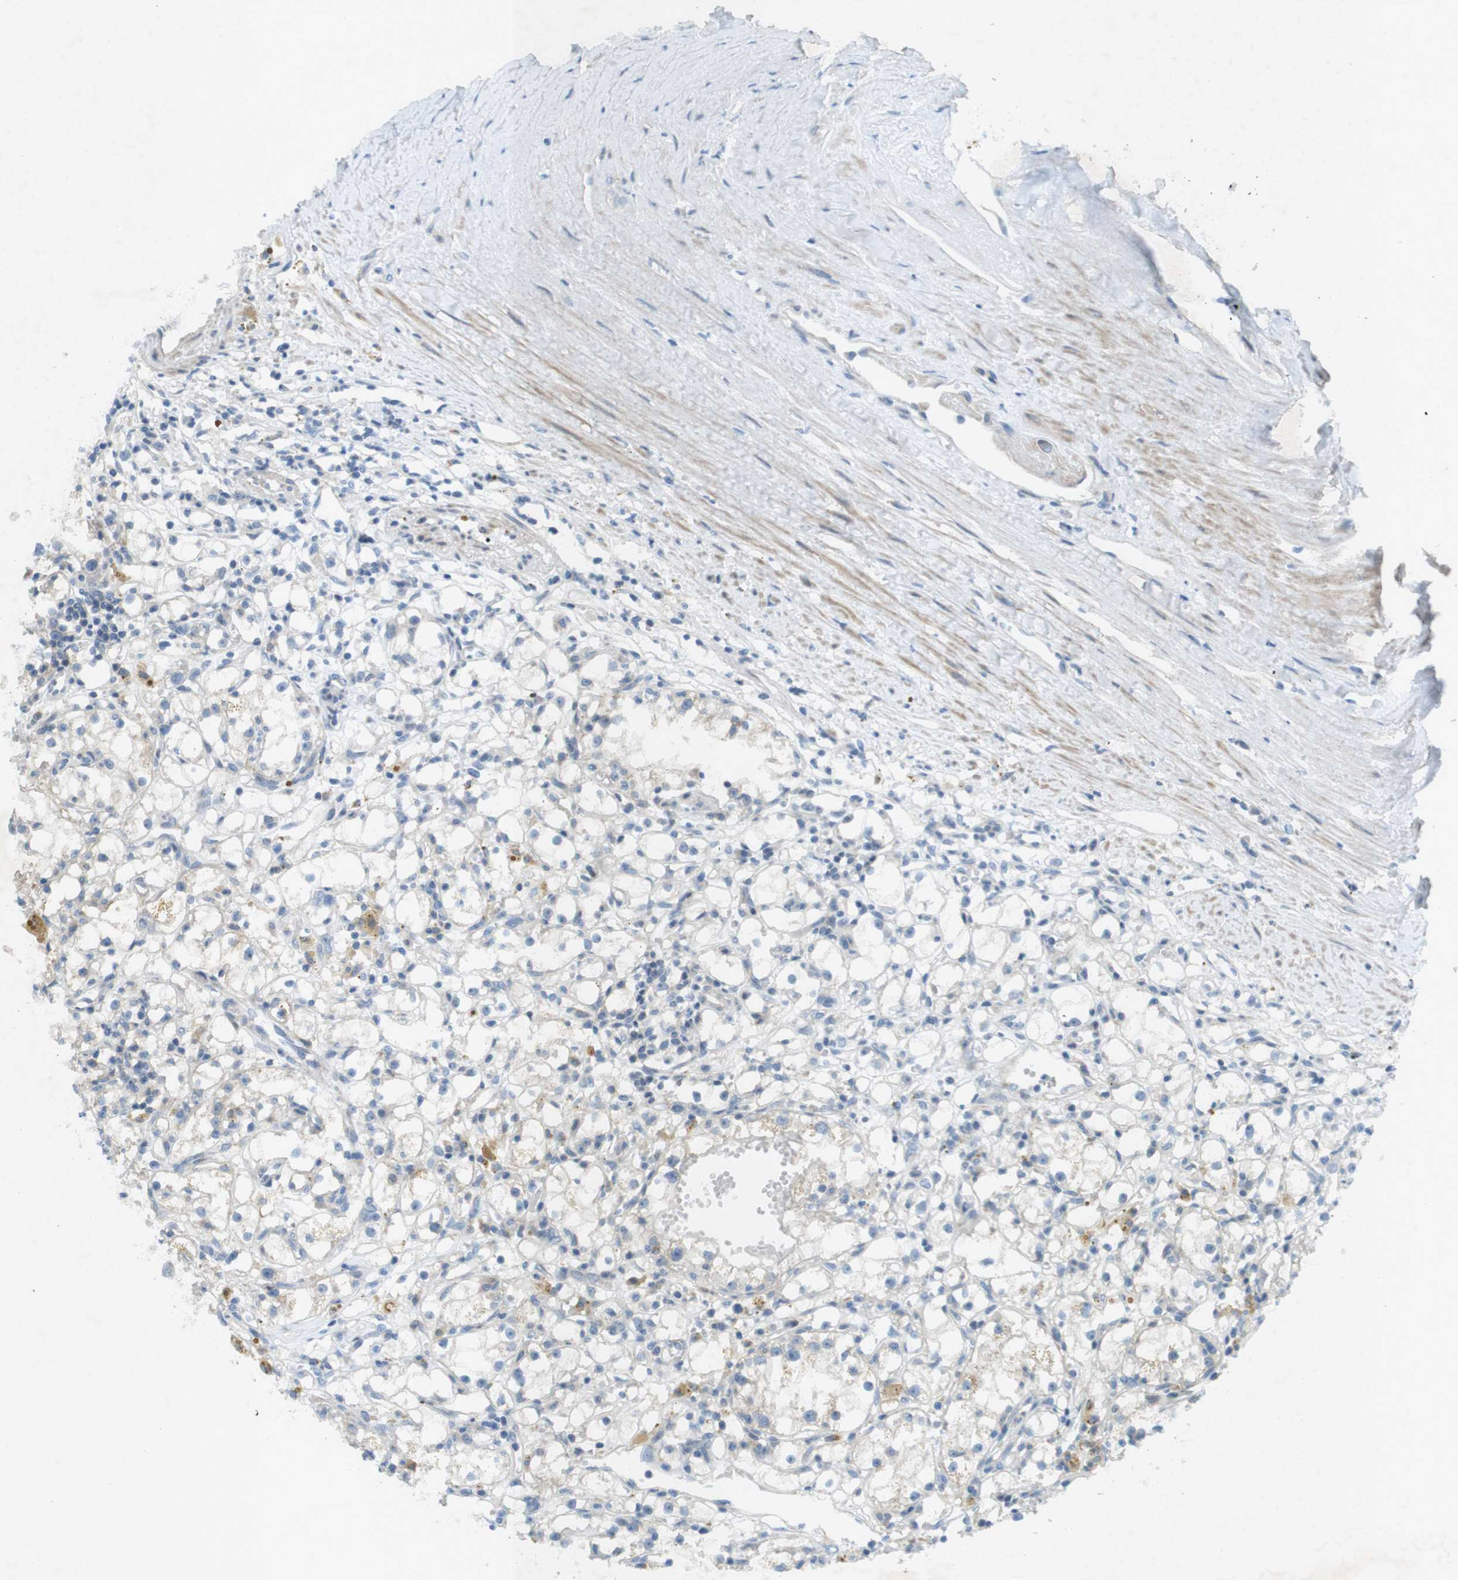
{"staining": {"intensity": "negative", "quantity": "none", "location": "none"}, "tissue": "renal cancer", "cell_type": "Tumor cells", "image_type": "cancer", "snomed": [{"axis": "morphology", "description": "Adenocarcinoma, NOS"}, {"axis": "topography", "description": "Kidney"}], "caption": "DAB (3,3'-diaminobenzidine) immunohistochemical staining of human adenocarcinoma (renal) displays no significant expression in tumor cells.", "gene": "TYW1", "patient": {"sex": "male", "age": 56}}